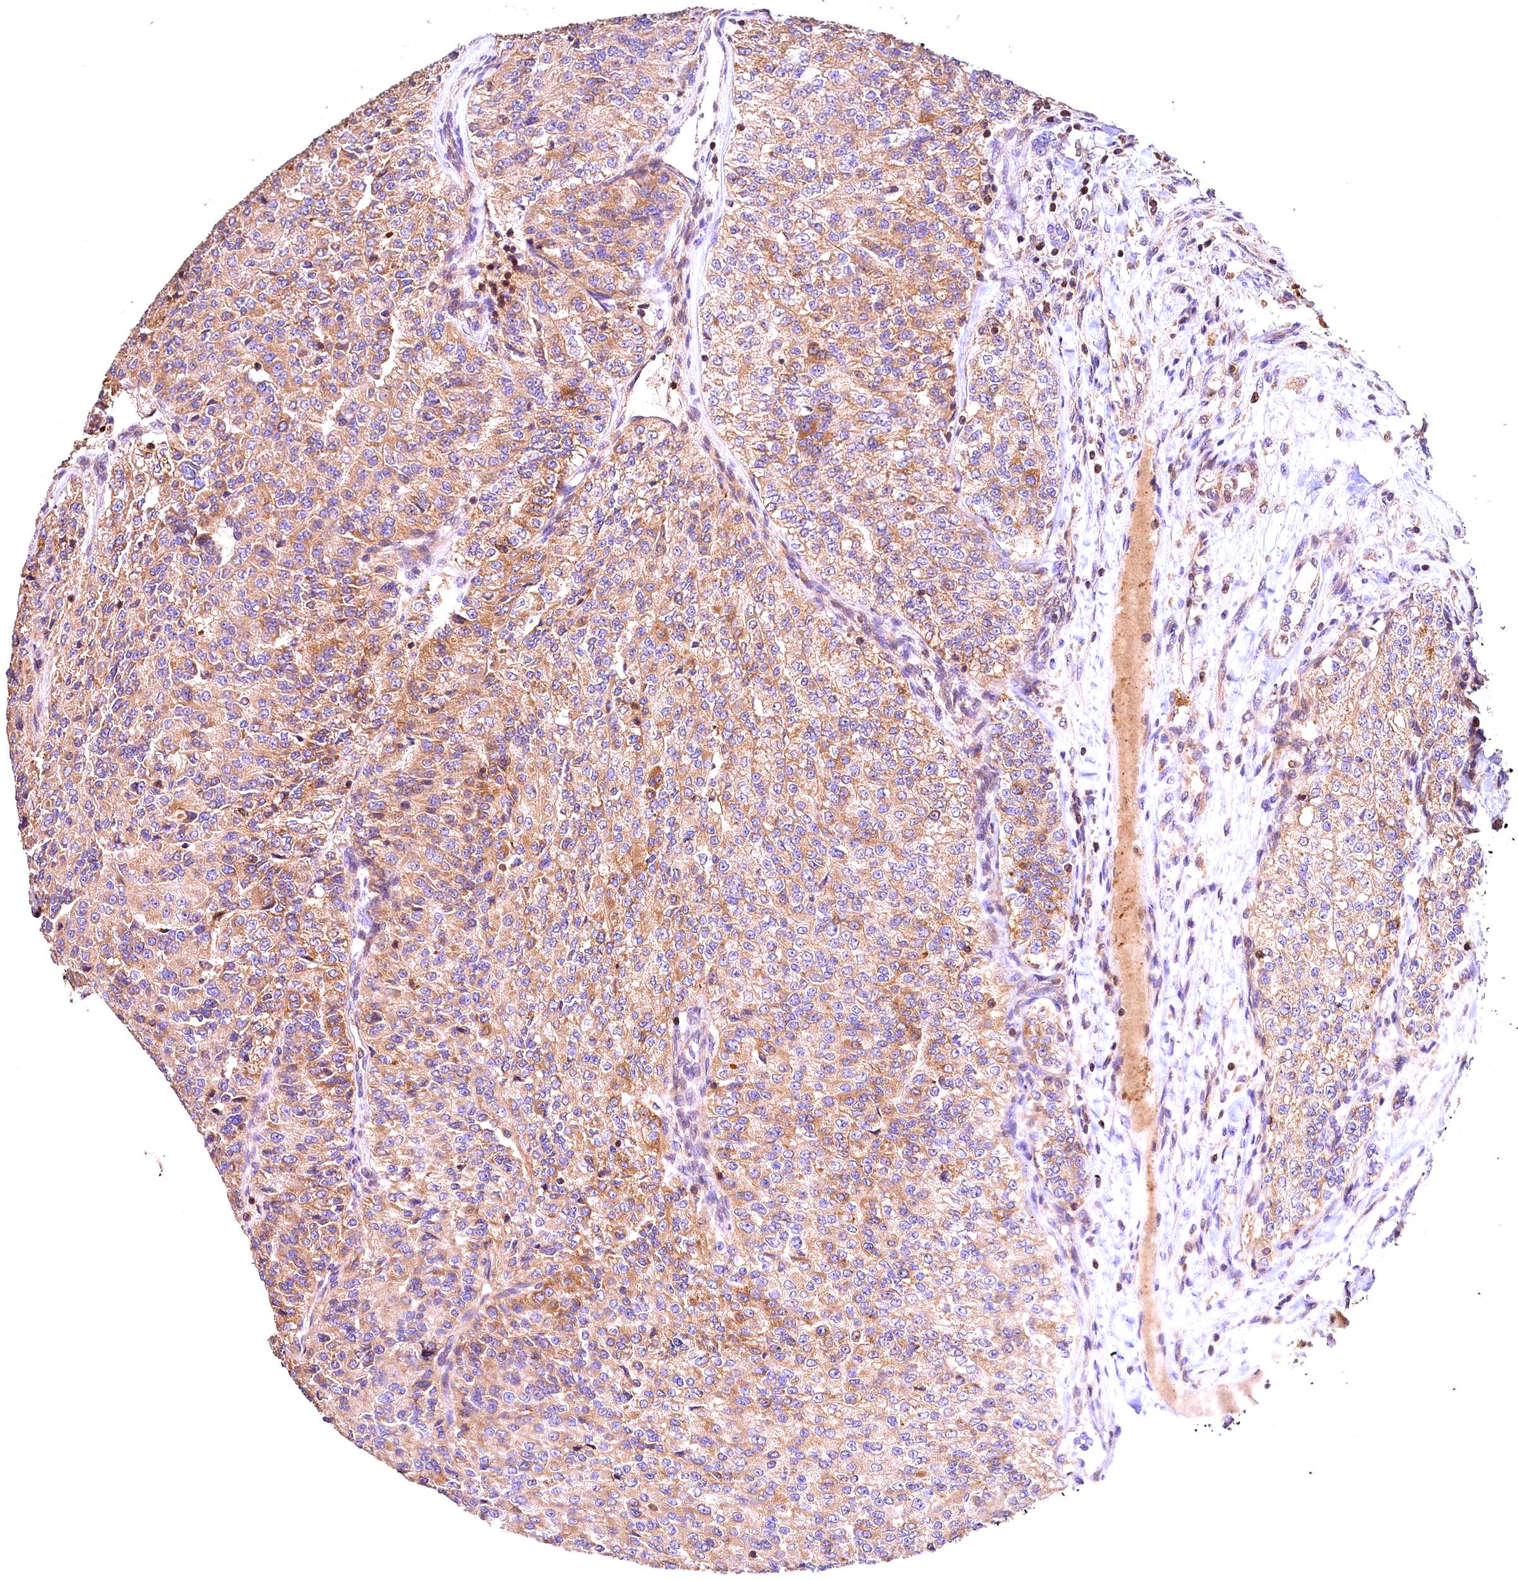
{"staining": {"intensity": "moderate", "quantity": "25%-75%", "location": "cytoplasmic/membranous"}, "tissue": "renal cancer", "cell_type": "Tumor cells", "image_type": "cancer", "snomed": [{"axis": "morphology", "description": "Adenocarcinoma, NOS"}, {"axis": "topography", "description": "Kidney"}], "caption": "There is medium levels of moderate cytoplasmic/membranous positivity in tumor cells of renal adenocarcinoma, as demonstrated by immunohistochemical staining (brown color).", "gene": "KPTN", "patient": {"sex": "female", "age": 63}}